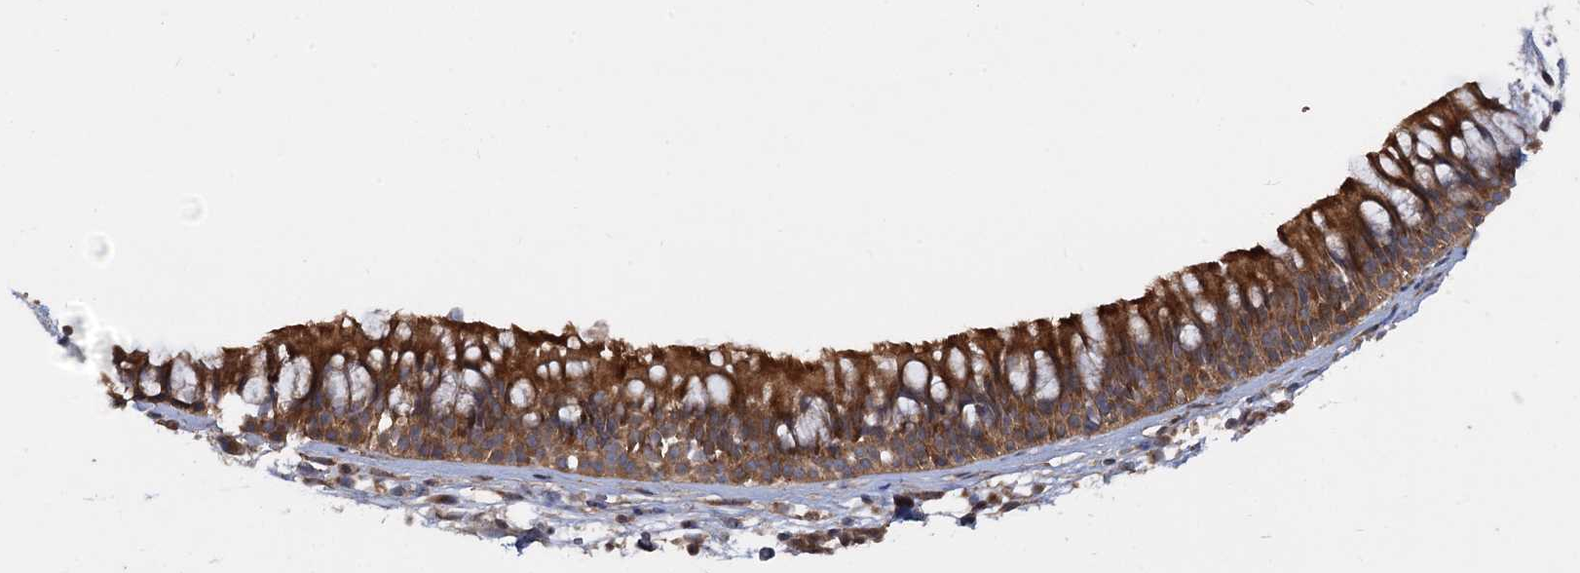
{"staining": {"intensity": "strong", "quantity": ">75%", "location": "cytoplasmic/membranous"}, "tissue": "nasopharynx", "cell_type": "Respiratory epithelial cells", "image_type": "normal", "snomed": [{"axis": "morphology", "description": "Normal tissue, NOS"}, {"axis": "morphology", "description": "Inflammation, NOS"}, {"axis": "morphology", "description": "Malignant melanoma, Metastatic site"}, {"axis": "topography", "description": "Nasopharynx"}], "caption": "An IHC image of benign tissue is shown. Protein staining in brown highlights strong cytoplasmic/membranous positivity in nasopharynx within respiratory epithelial cells.", "gene": "HAUS1", "patient": {"sex": "male", "age": 70}}